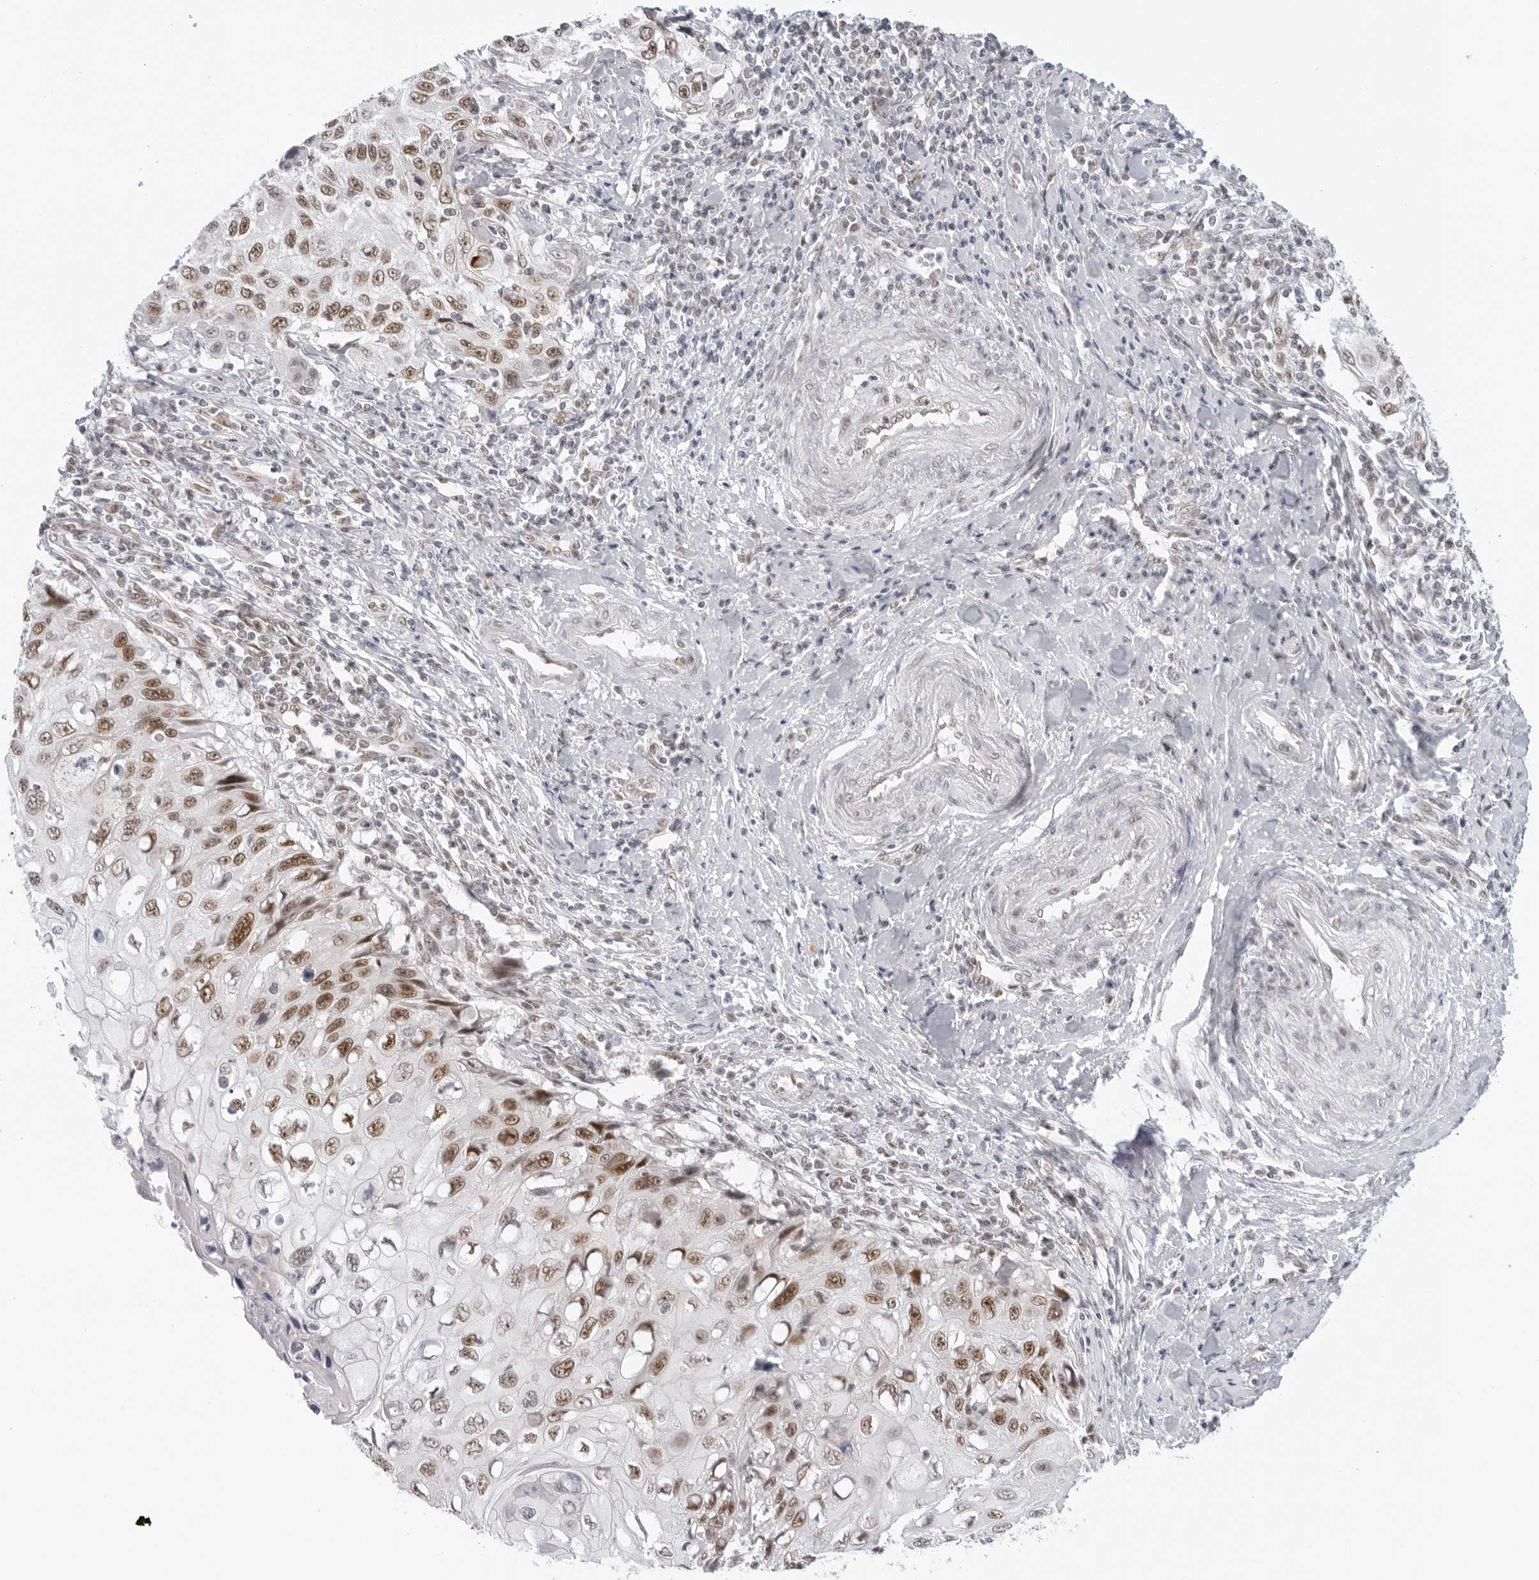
{"staining": {"intensity": "moderate", "quantity": ">75%", "location": "nuclear"}, "tissue": "cervical cancer", "cell_type": "Tumor cells", "image_type": "cancer", "snomed": [{"axis": "morphology", "description": "Squamous cell carcinoma, NOS"}, {"axis": "topography", "description": "Cervix"}], "caption": "Protein expression analysis of cervical squamous cell carcinoma reveals moderate nuclear positivity in approximately >75% of tumor cells.", "gene": "FOXK2", "patient": {"sex": "female", "age": 70}}